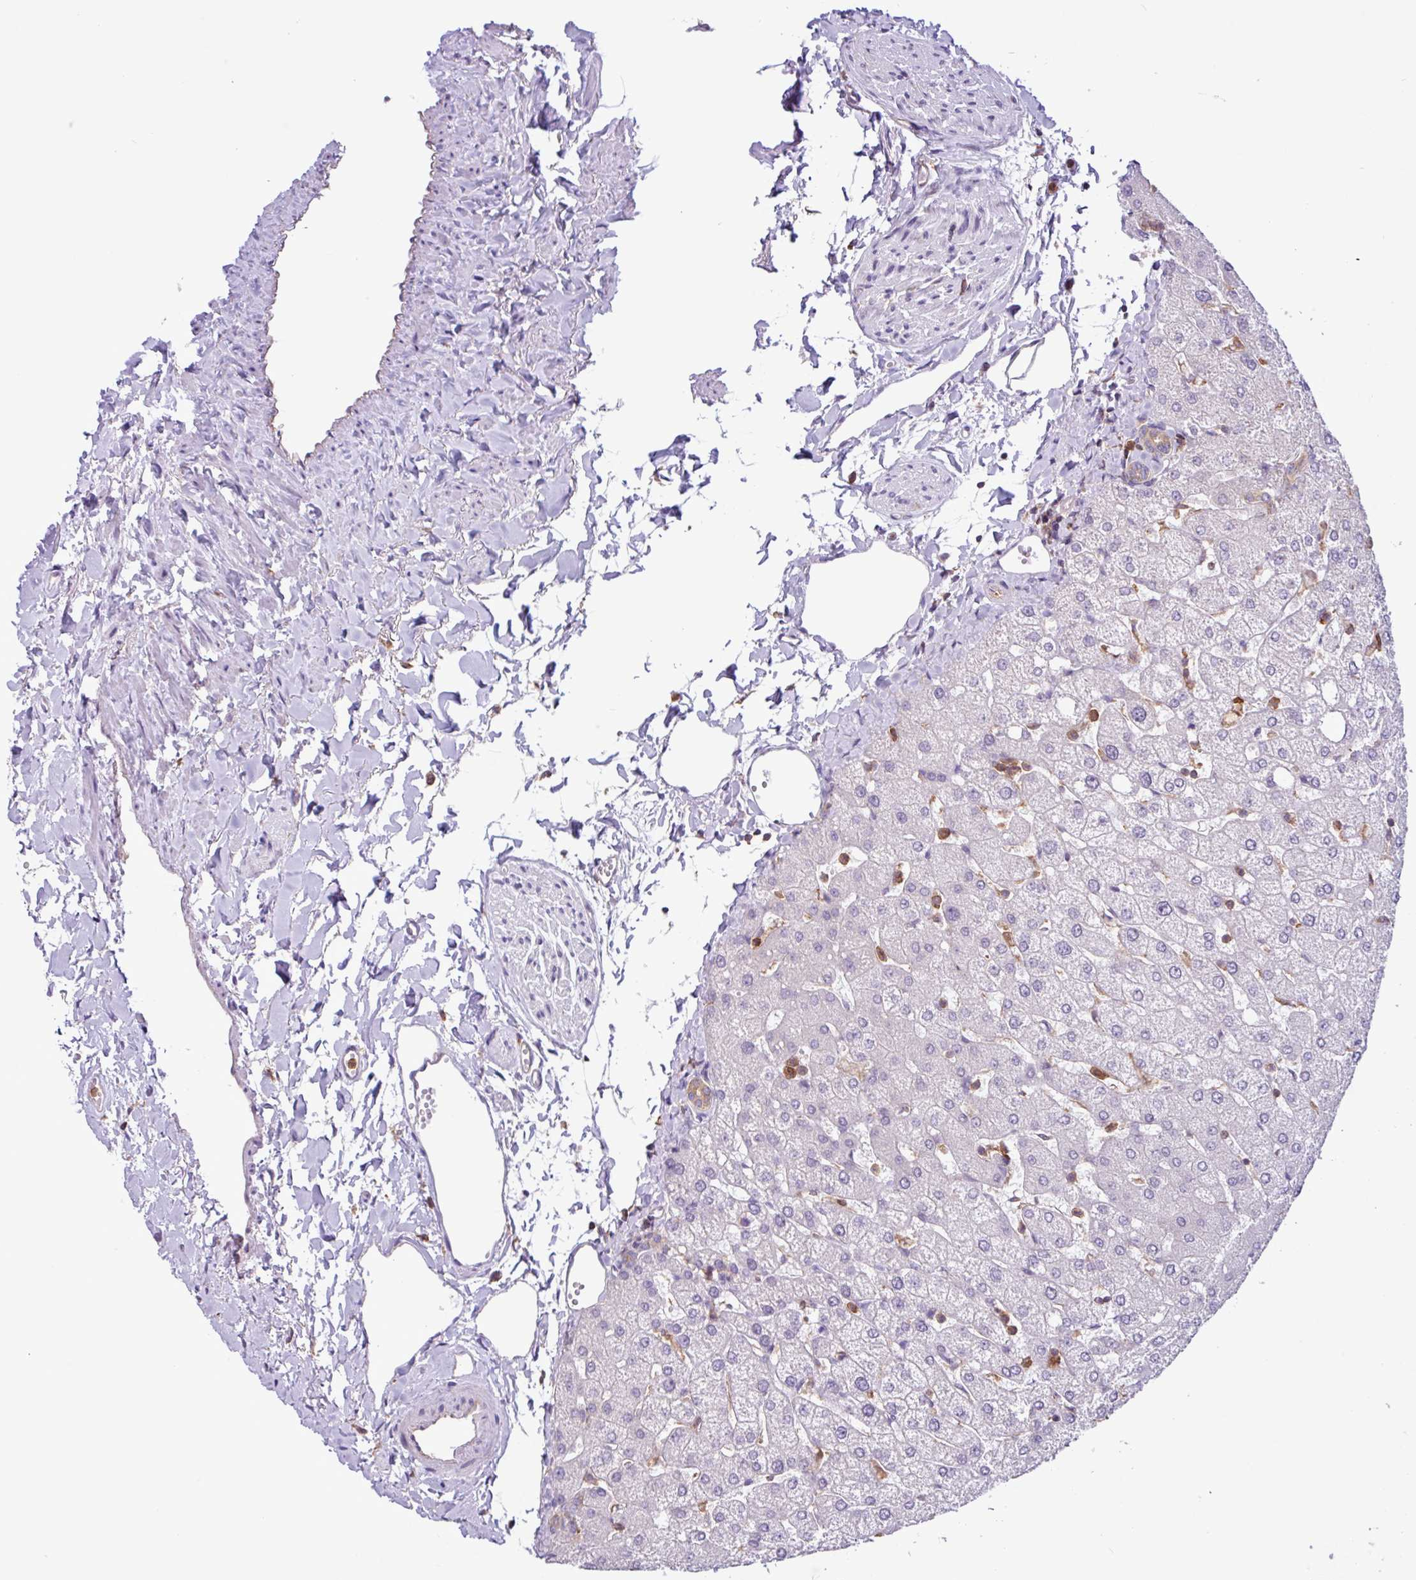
{"staining": {"intensity": "weak", "quantity": ">75%", "location": "cytoplasmic/membranous"}, "tissue": "liver", "cell_type": "Cholangiocytes", "image_type": "normal", "snomed": [{"axis": "morphology", "description": "Normal tissue, NOS"}, {"axis": "topography", "description": "Liver"}], "caption": "High-power microscopy captured an immunohistochemistry (IHC) photomicrograph of normal liver, revealing weak cytoplasmic/membranous positivity in approximately >75% of cholangiocytes. (DAB (3,3'-diaminobenzidine) IHC, brown staining for protein, blue staining for nuclei).", "gene": "ACTR3B", "patient": {"sex": "female", "age": 54}}